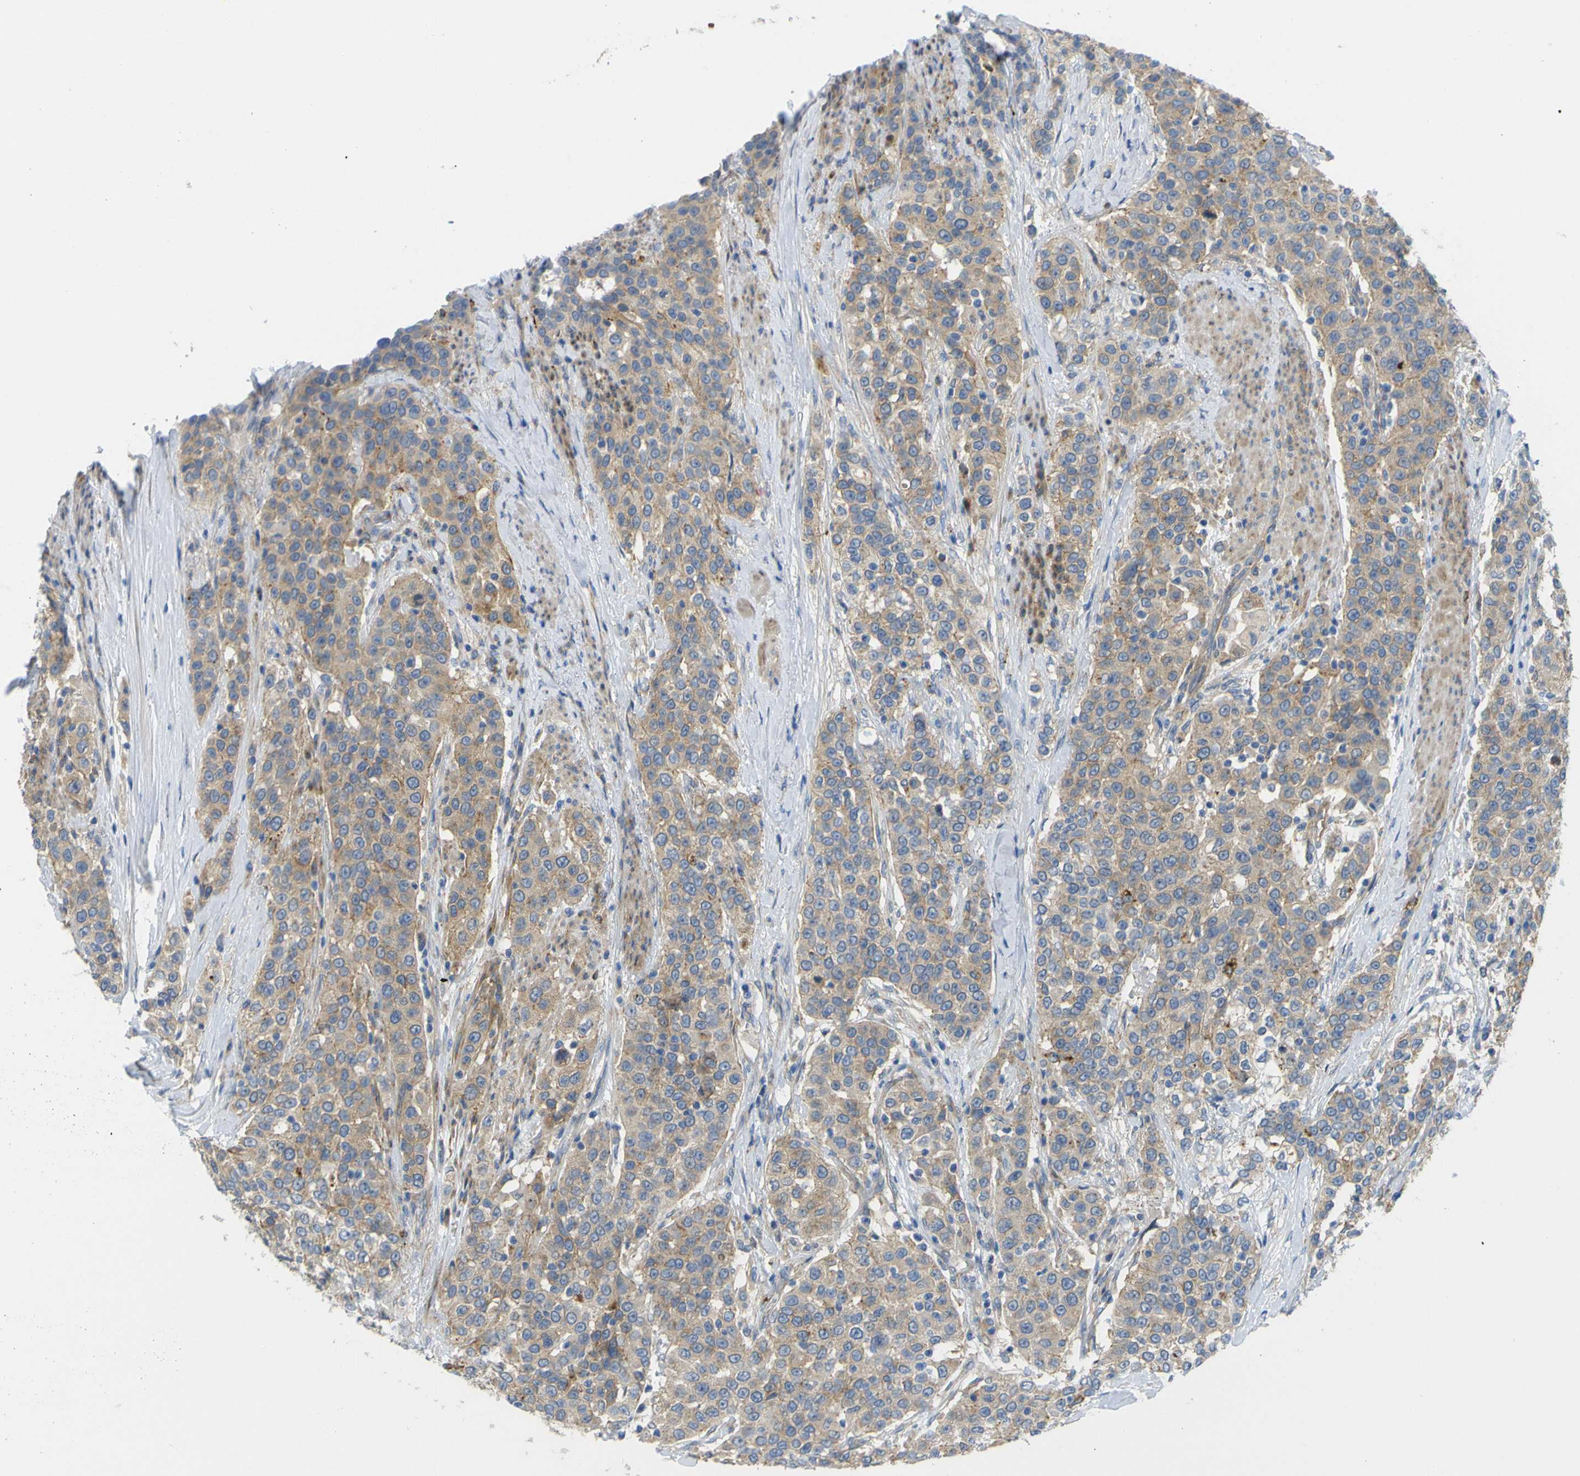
{"staining": {"intensity": "weak", "quantity": ">75%", "location": "cytoplasmic/membranous"}, "tissue": "urothelial cancer", "cell_type": "Tumor cells", "image_type": "cancer", "snomed": [{"axis": "morphology", "description": "Urothelial carcinoma, High grade"}, {"axis": "topography", "description": "Urinary bladder"}], "caption": "An image of human urothelial cancer stained for a protein demonstrates weak cytoplasmic/membranous brown staining in tumor cells.", "gene": "SYPL1", "patient": {"sex": "female", "age": 80}}